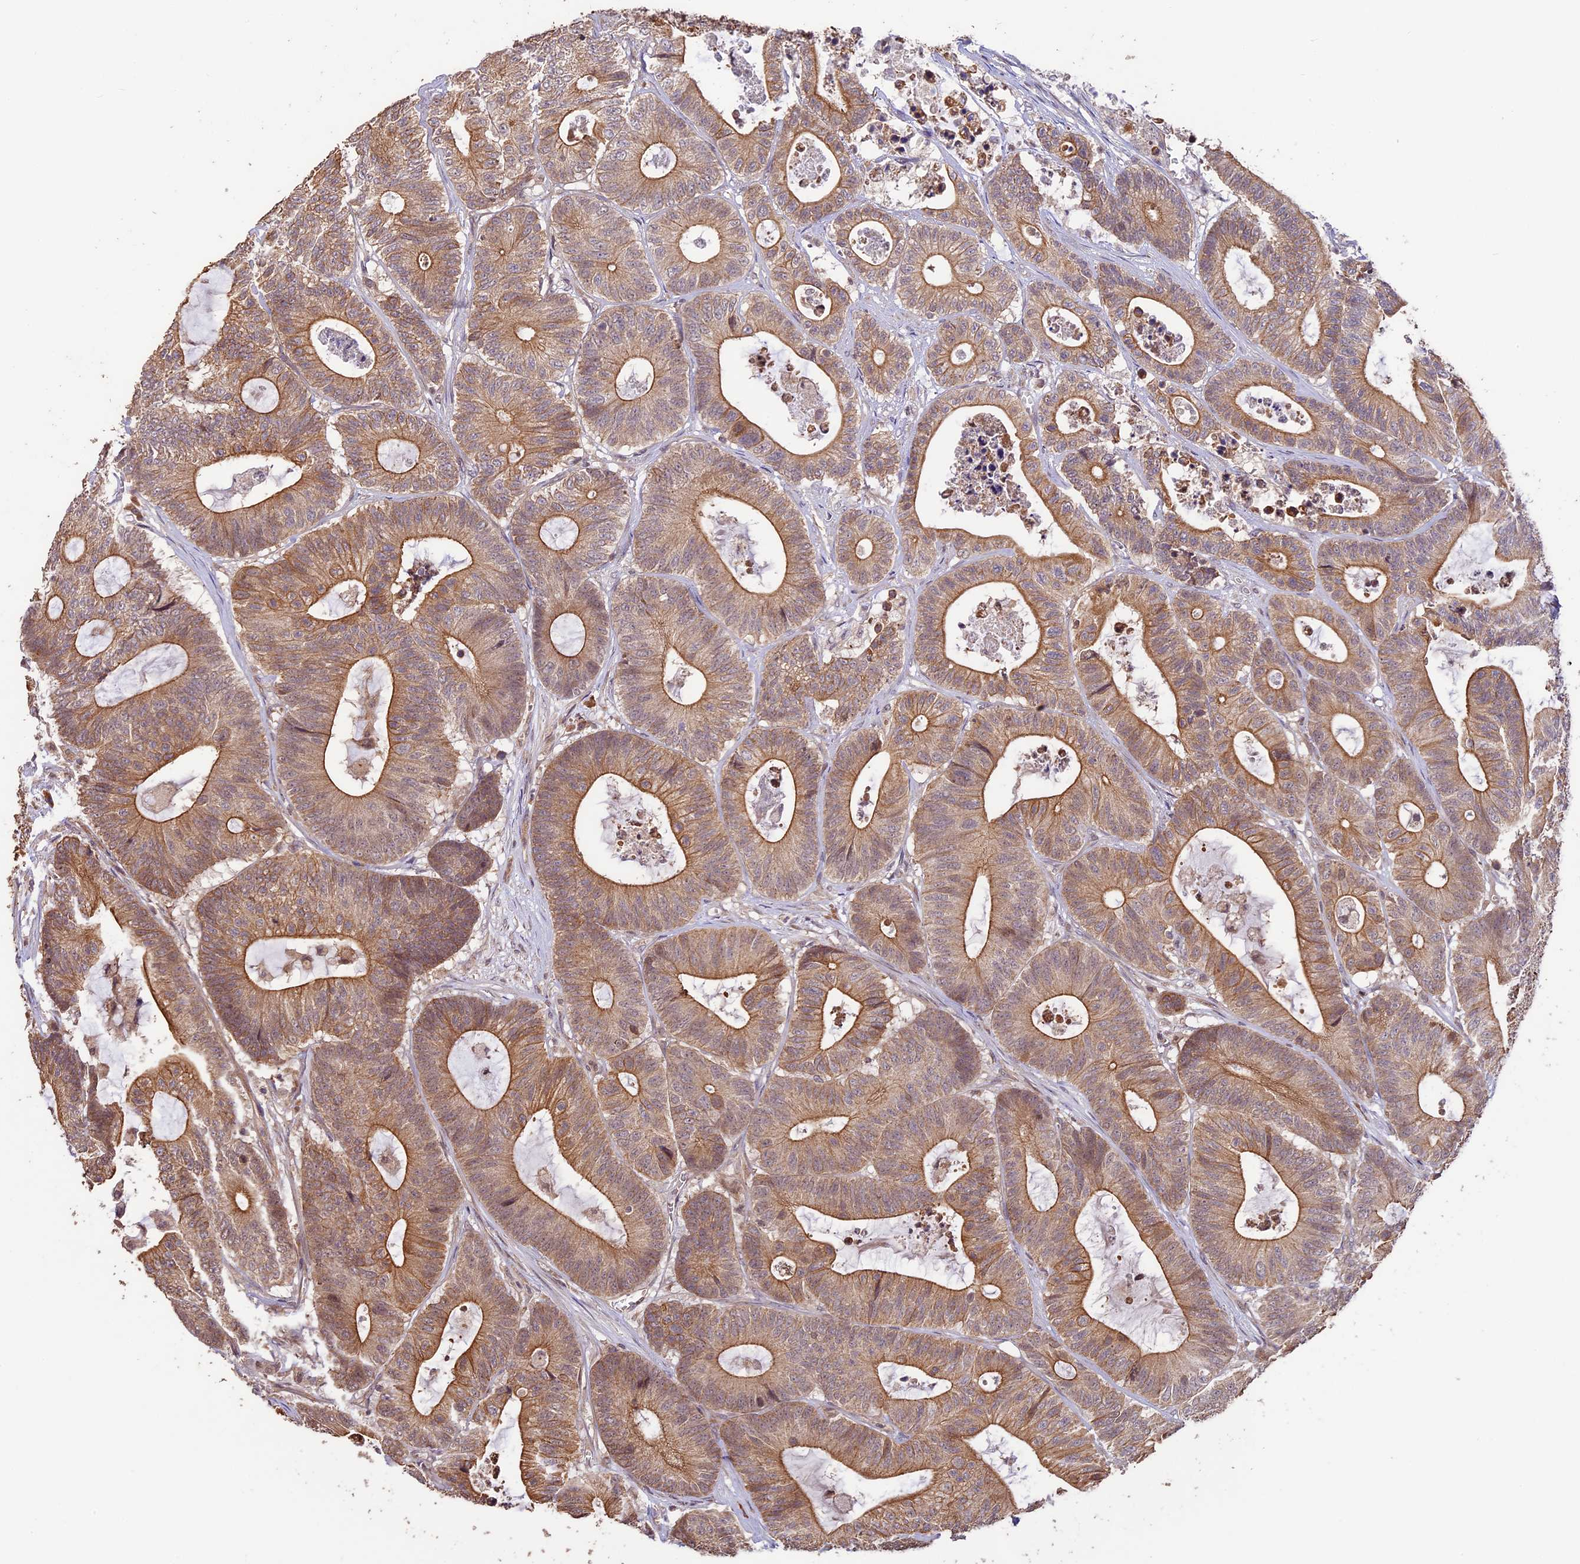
{"staining": {"intensity": "moderate", "quantity": ">75%", "location": "cytoplasmic/membranous"}, "tissue": "colorectal cancer", "cell_type": "Tumor cells", "image_type": "cancer", "snomed": [{"axis": "morphology", "description": "Adenocarcinoma, NOS"}, {"axis": "topography", "description": "Colon"}], "caption": "Colorectal cancer tissue displays moderate cytoplasmic/membranous staining in about >75% of tumor cells (DAB (3,3'-diaminobenzidine) IHC, brown staining for protein, blue staining for nuclei).", "gene": "BCAS4", "patient": {"sex": "female", "age": 84}}